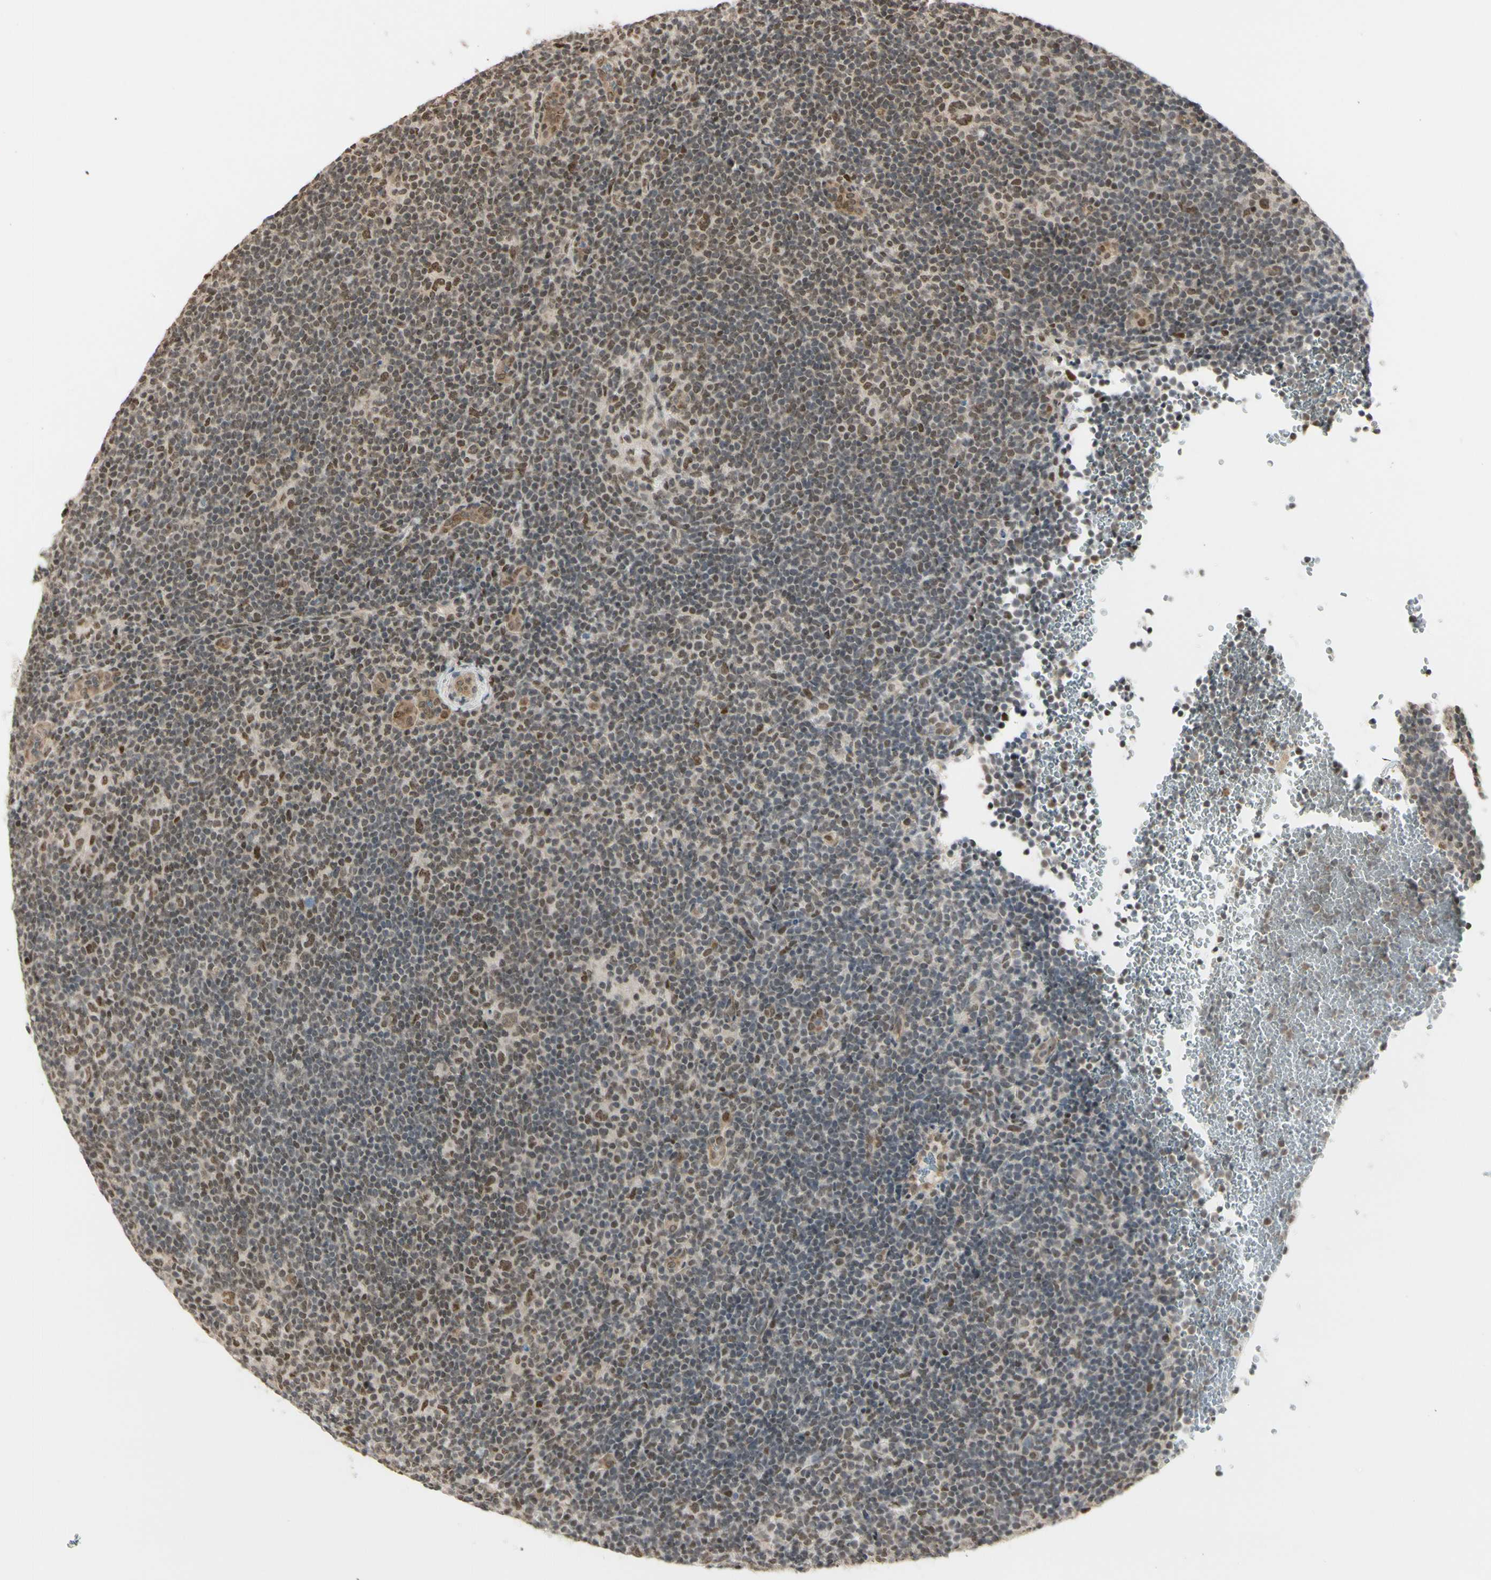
{"staining": {"intensity": "moderate", "quantity": ">75%", "location": "cytoplasmic/membranous,nuclear"}, "tissue": "lymphoma", "cell_type": "Tumor cells", "image_type": "cancer", "snomed": [{"axis": "morphology", "description": "Hodgkin's disease, NOS"}, {"axis": "topography", "description": "Lymph node"}], "caption": "Immunohistochemistry photomicrograph of Hodgkin's disease stained for a protein (brown), which shows medium levels of moderate cytoplasmic/membranous and nuclear expression in about >75% of tumor cells.", "gene": "SUFU", "patient": {"sex": "female", "age": 57}}